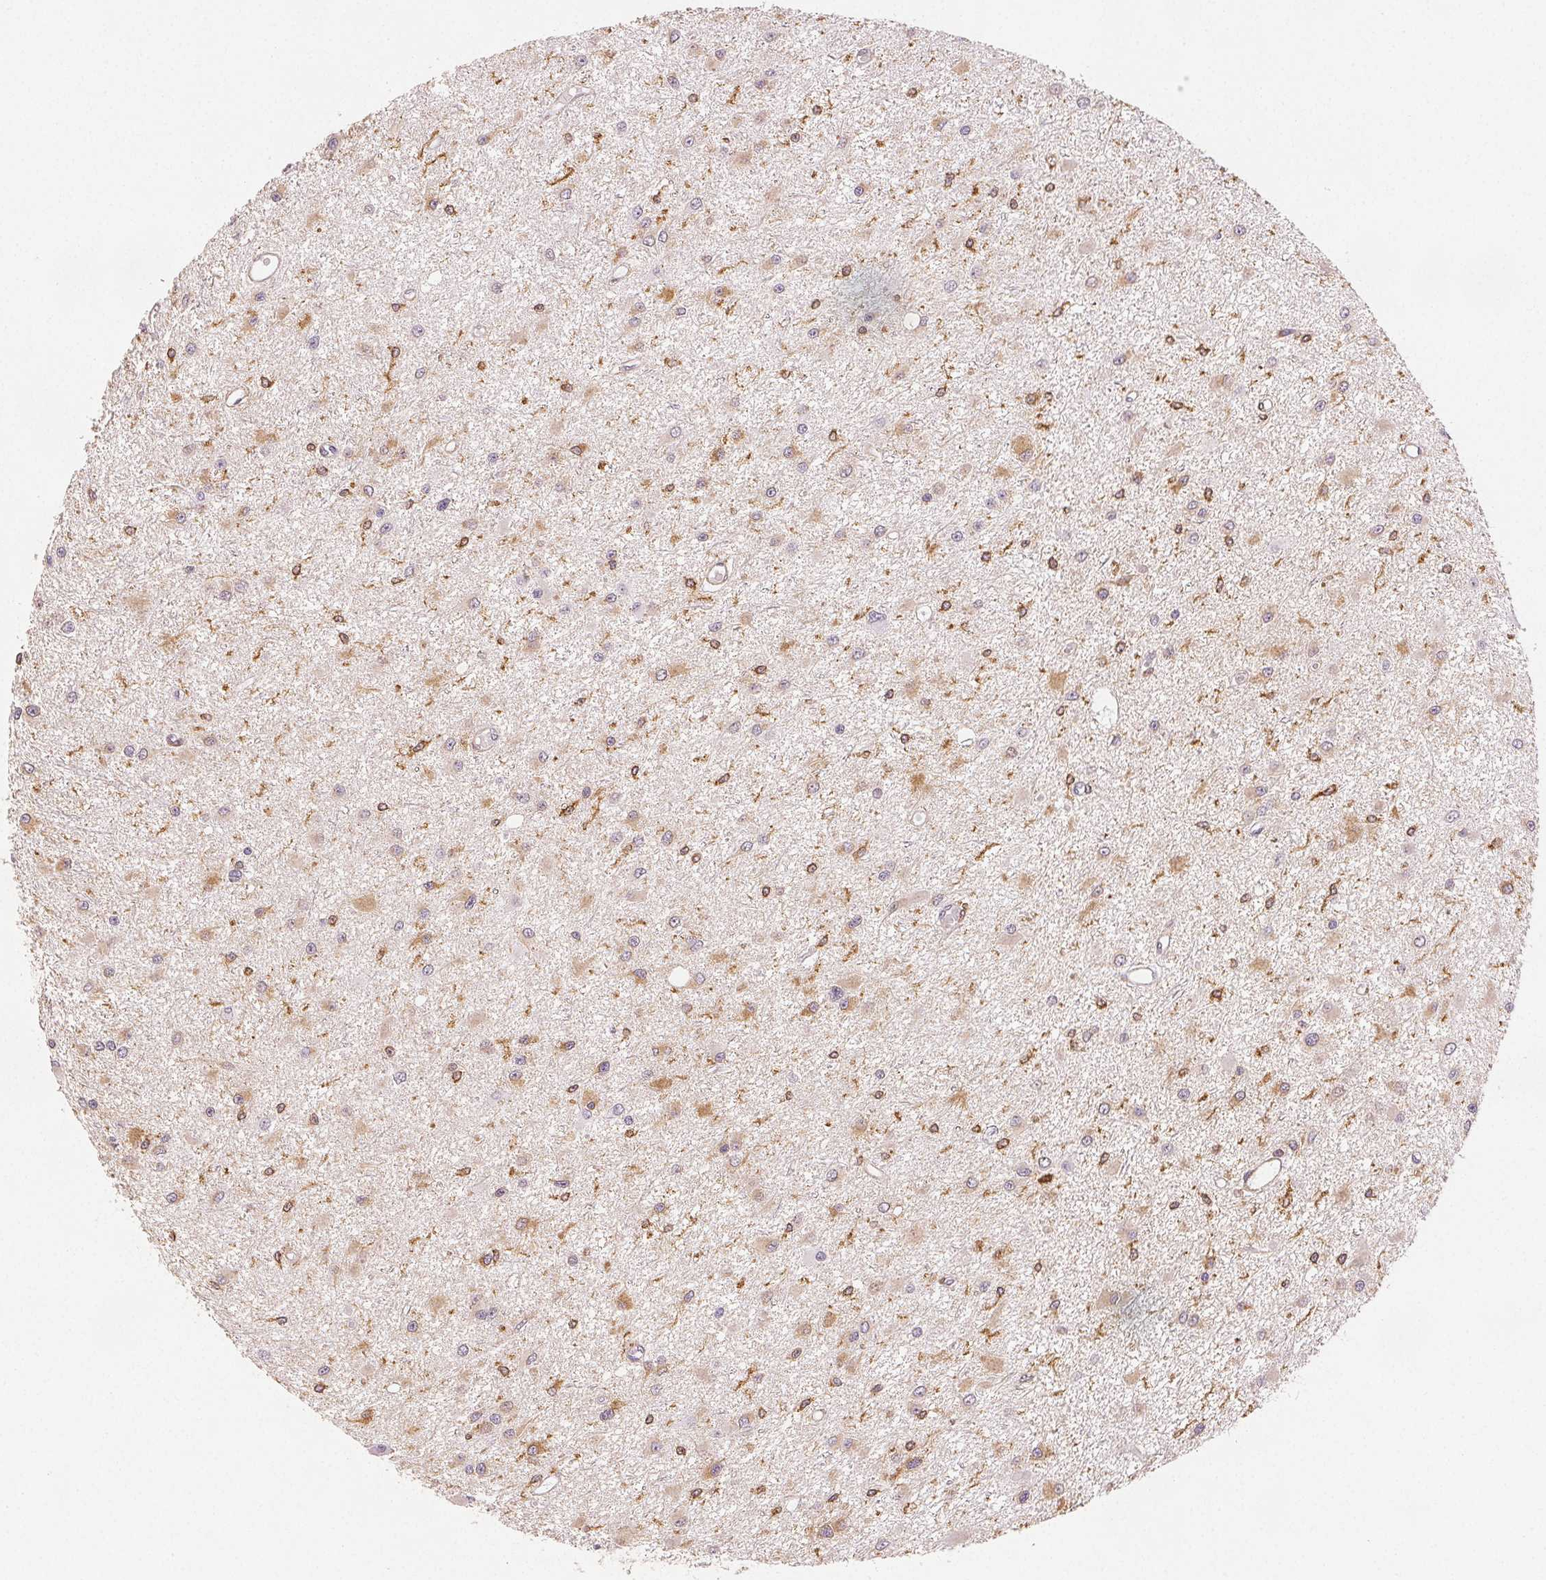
{"staining": {"intensity": "weak", "quantity": "25%-75%", "location": "cytoplasmic/membranous"}, "tissue": "glioma", "cell_type": "Tumor cells", "image_type": "cancer", "snomed": [{"axis": "morphology", "description": "Glioma, malignant, High grade"}, {"axis": "topography", "description": "Brain"}], "caption": "The immunohistochemical stain labels weak cytoplasmic/membranous positivity in tumor cells of glioma tissue.", "gene": "DIAPH2", "patient": {"sex": "male", "age": 54}}